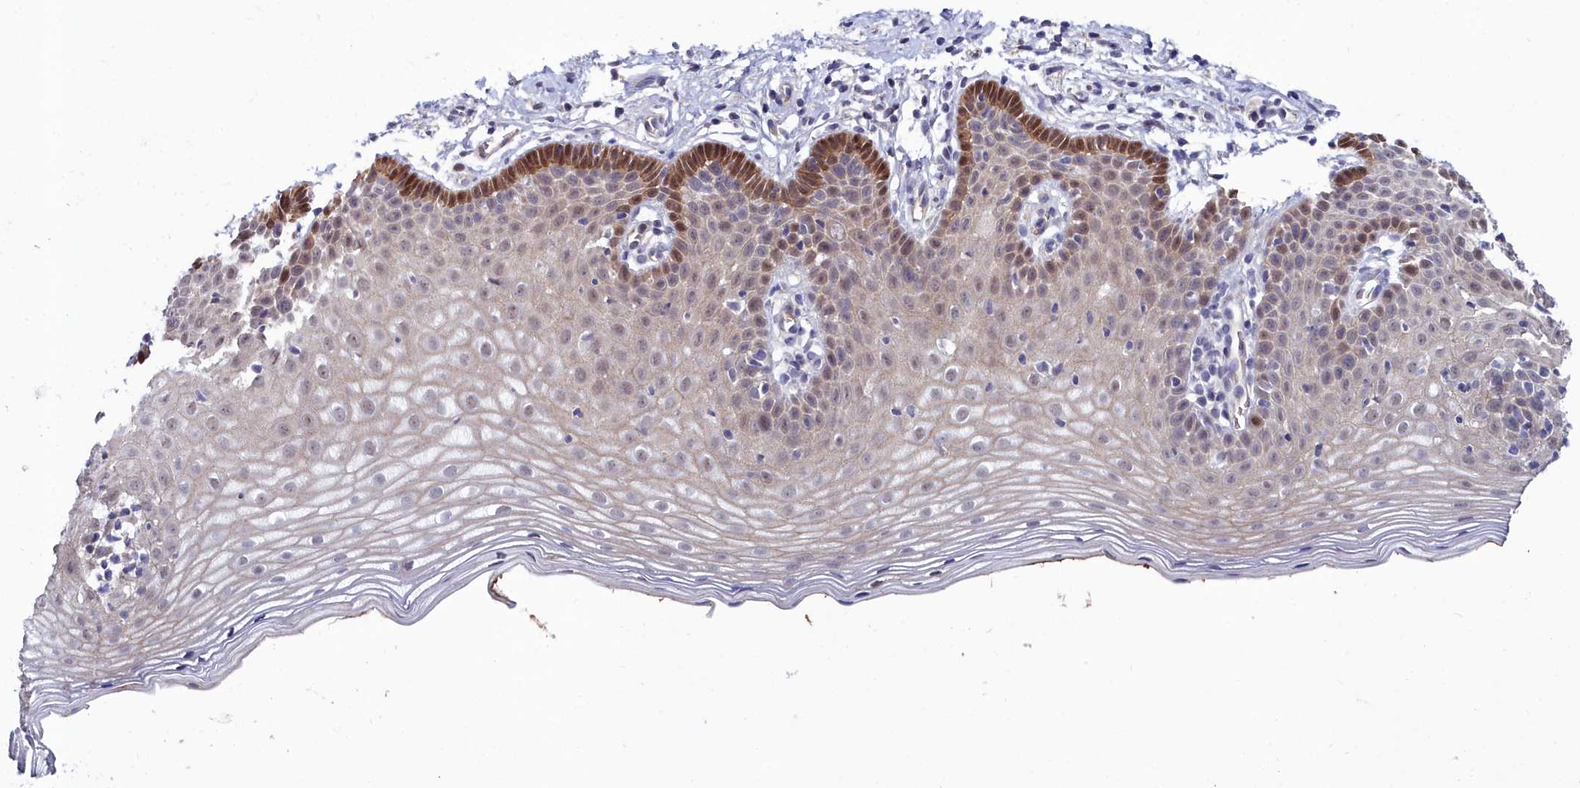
{"staining": {"intensity": "moderate", "quantity": ">75%", "location": "cytoplasmic/membranous"}, "tissue": "cervix", "cell_type": "Glandular cells", "image_type": "normal", "snomed": [{"axis": "morphology", "description": "Normal tissue, NOS"}, {"axis": "topography", "description": "Cervix"}], "caption": "The photomicrograph demonstrates immunohistochemical staining of normal cervix. There is moderate cytoplasmic/membranous expression is present in about >75% of glandular cells.", "gene": "KCTD18", "patient": {"sex": "female", "age": 36}}